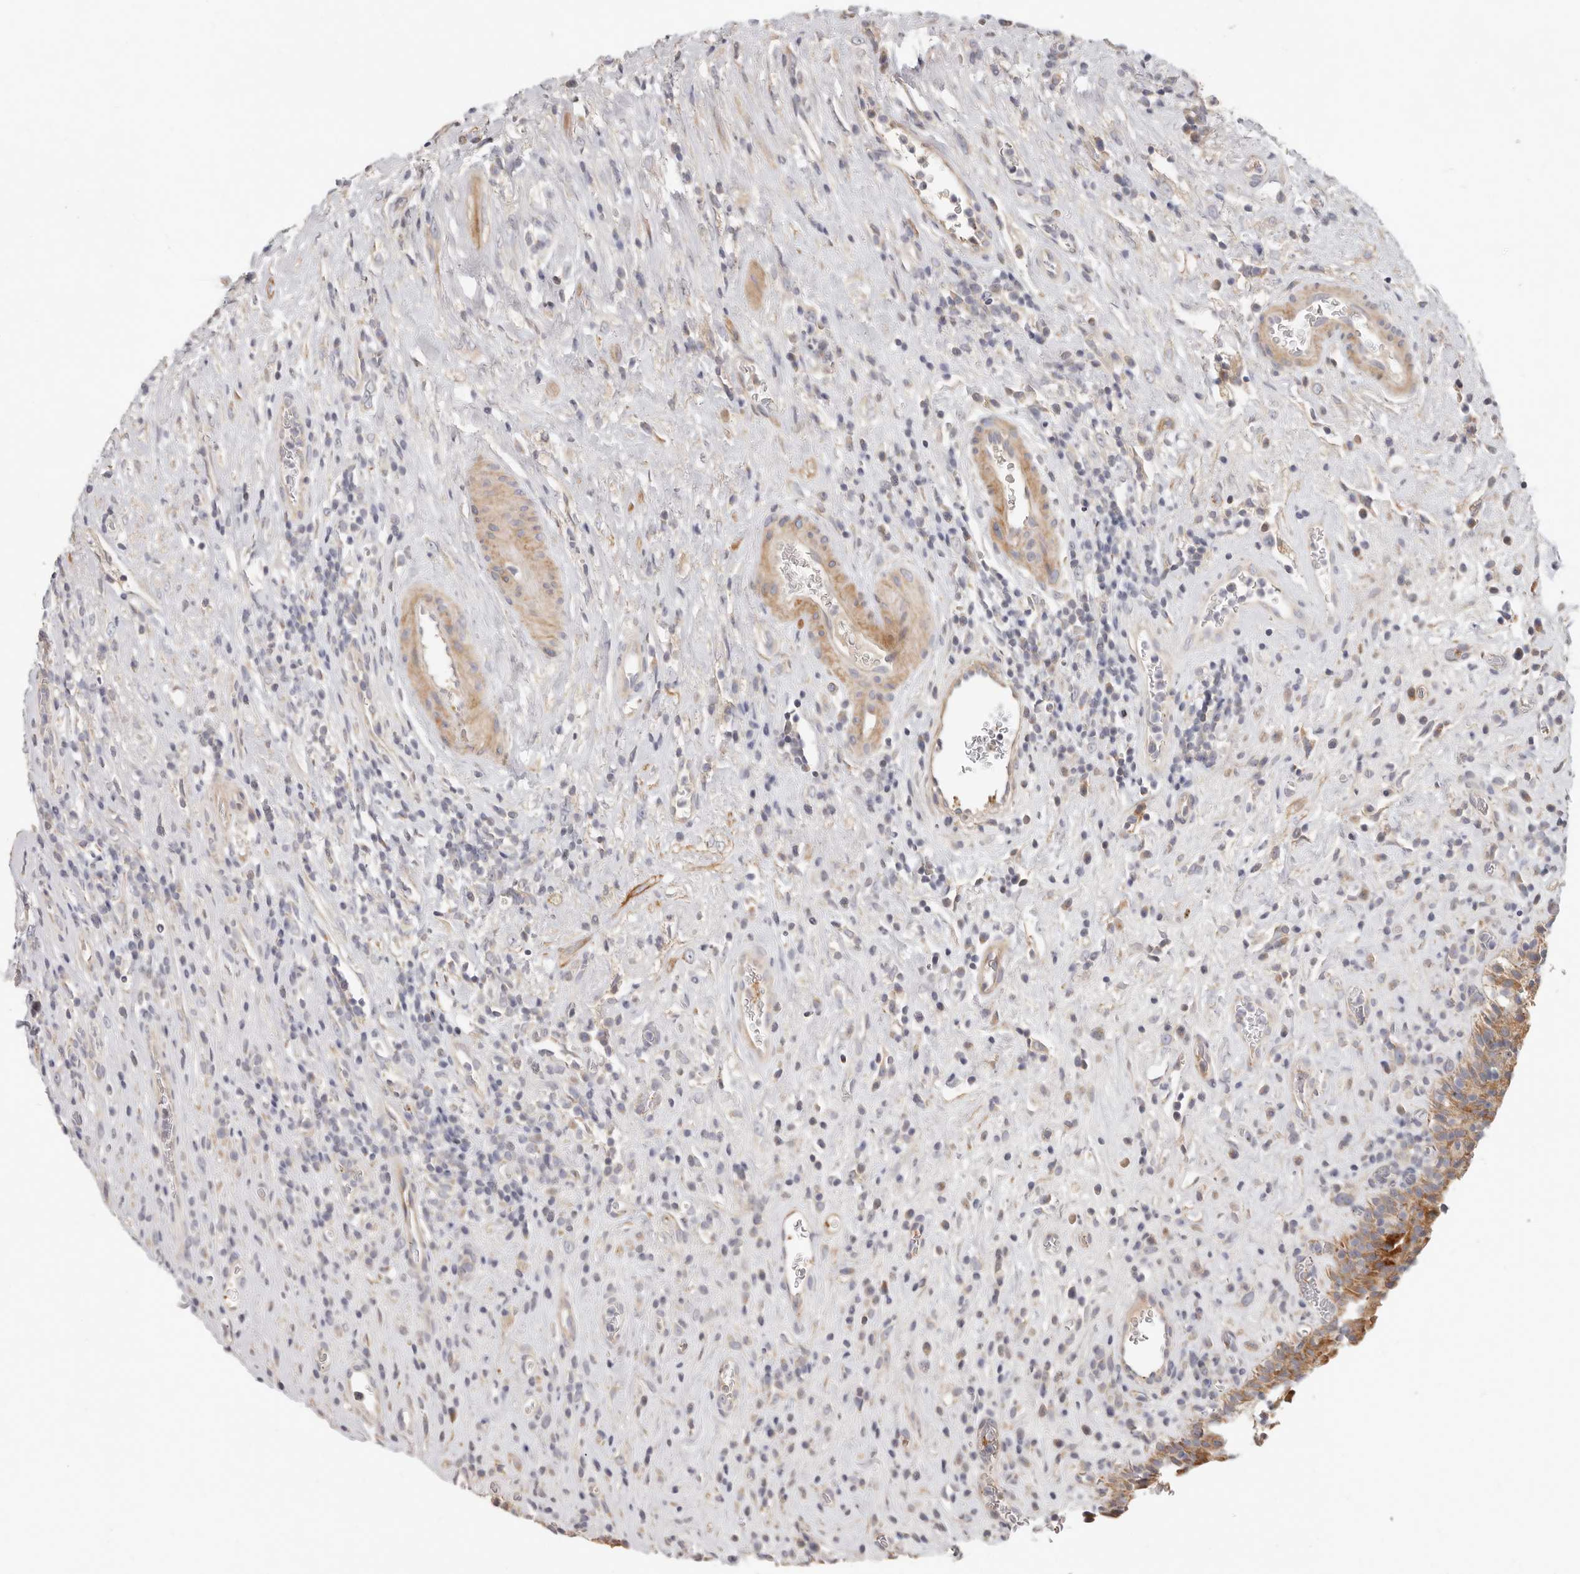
{"staining": {"intensity": "moderate", "quantity": ">75%", "location": "cytoplasmic/membranous"}, "tissue": "urinary bladder", "cell_type": "Urothelial cells", "image_type": "normal", "snomed": [{"axis": "morphology", "description": "Normal tissue, NOS"}, {"axis": "morphology", "description": "Inflammation, NOS"}, {"axis": "topography", "description": "Urinary bladder"}], "caption": "Benign urinary bladder was stained to show a protein in brown. There is medium levels of moderate cytoplasmic/membranous positivity in about >75% of urothelial cells. The protein of interest is stained brown, and the nuclei are stained in blue (DAB IHC with brightfield microscopy, high magnification).", "gene": "TFB2M", "patient": {"sex": "female", "age": 75}}